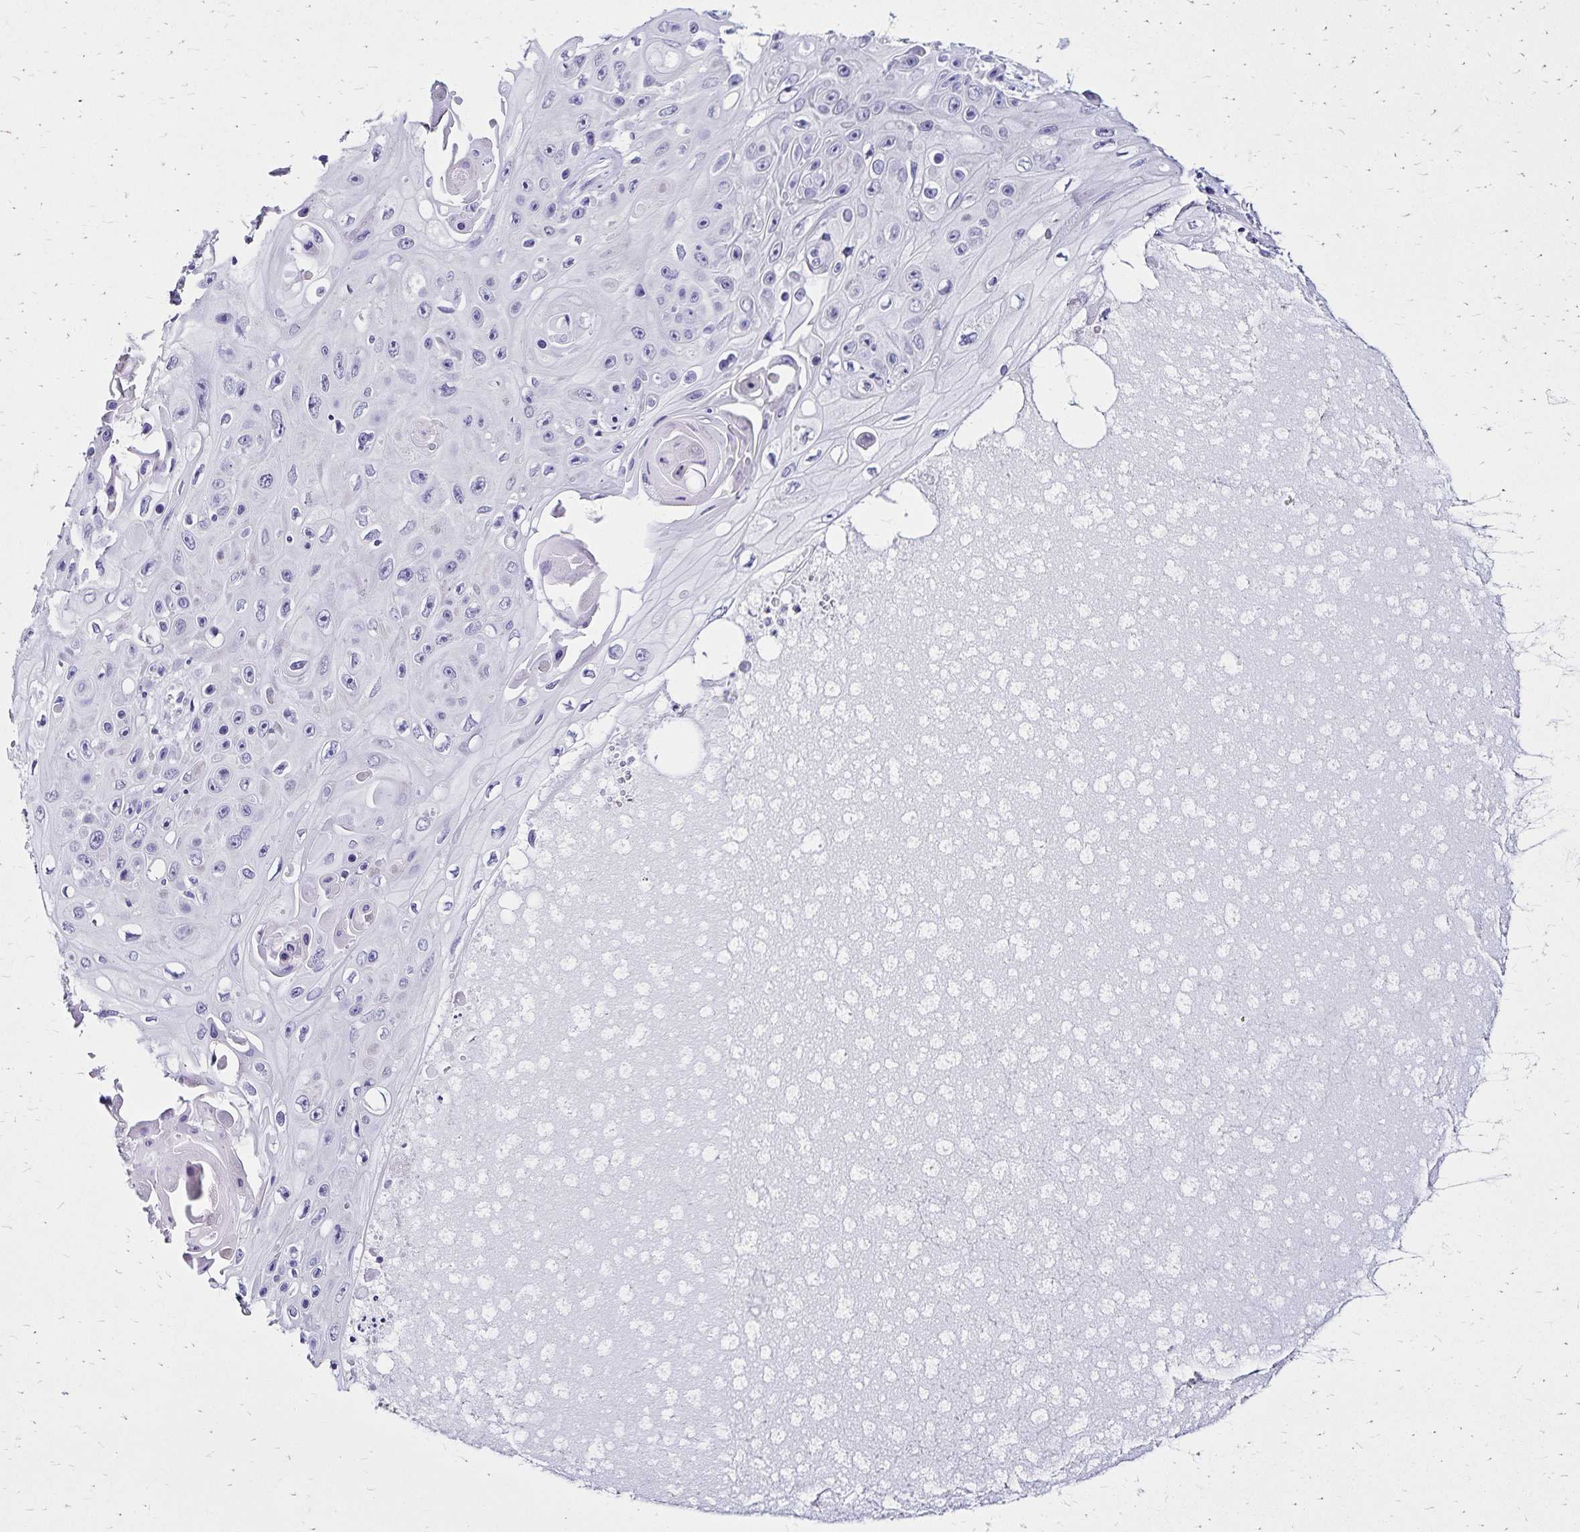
{"staining": {"intensity": "negative", "quantity": "none", "location": "none"}, "tissue": "skin cancer", "cell_type": "Tumor cells", "image_type": "cancer", "snomed": [{"axis": "morphology", "description": "Squamous cell carcinoma, NOS"}, {"axis": "topography", "description": "Skin"}], "caption": "The image demonstrates no staining of tumor cells in skin cancer.", "gene": "LIN28B", "patient": {"sex": "male", "age": 82}}